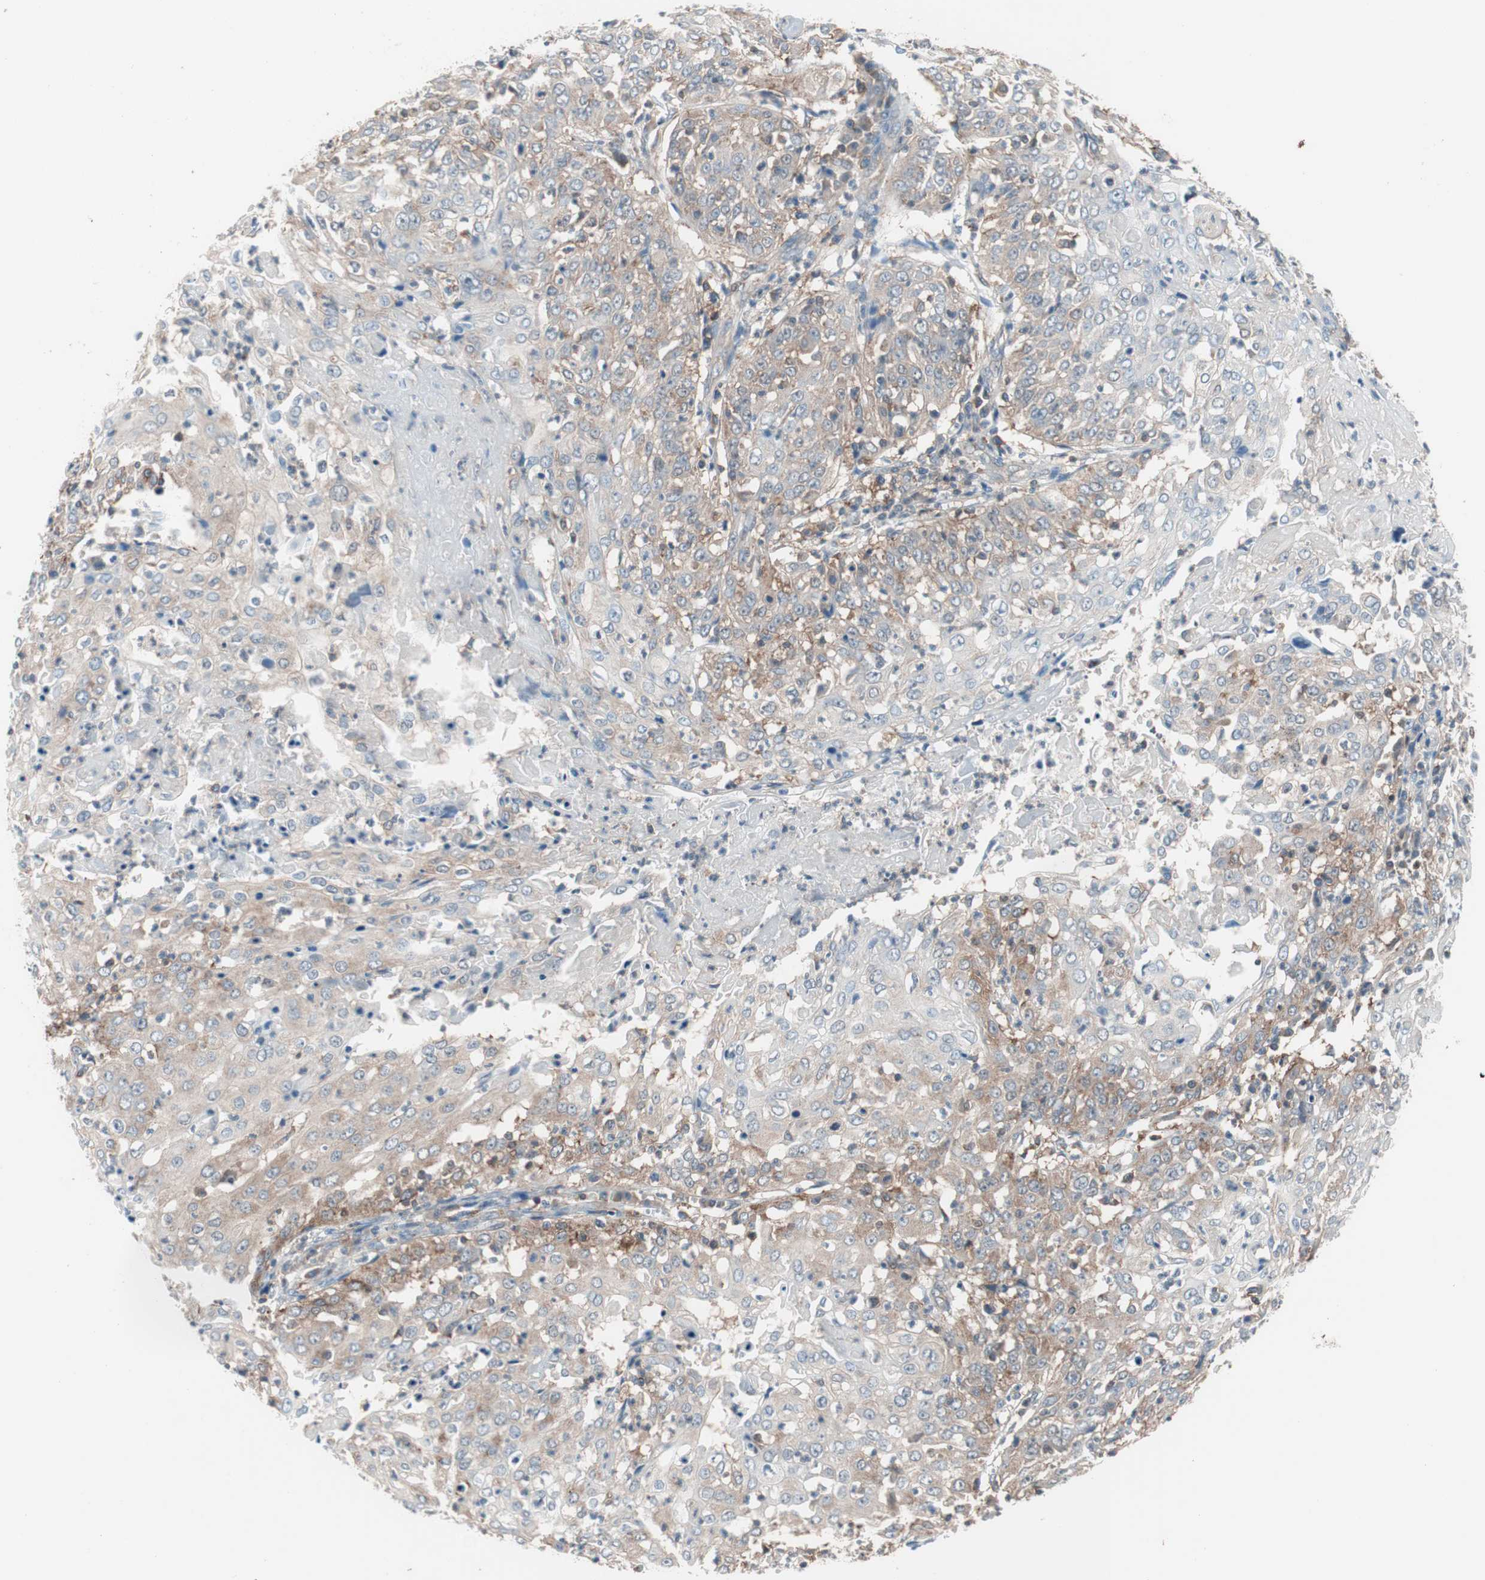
{"staining": {"intensity": "weak", "quantity": "25%-75%", "location": "cytoplasmic/membranous"}, "tissue": "cervical cancer", "cell_type": "Tumor cells", "image_type": "cancer", "snomed": [{"axis": "morphology", "description": "Squamous cell carcinoma, NOS"}, {"axis": "topography", "description": "Cervix"}], "caption": "Cervical cancer (squamous cell carcinoma) stained with immunohistochemistry (IHC) reveals weak cytoplasmic/membranous expression in approximately 25%-75% of tumor cells.", "gene": "GALT", "patient": {"sex": "female", "age": 39}}